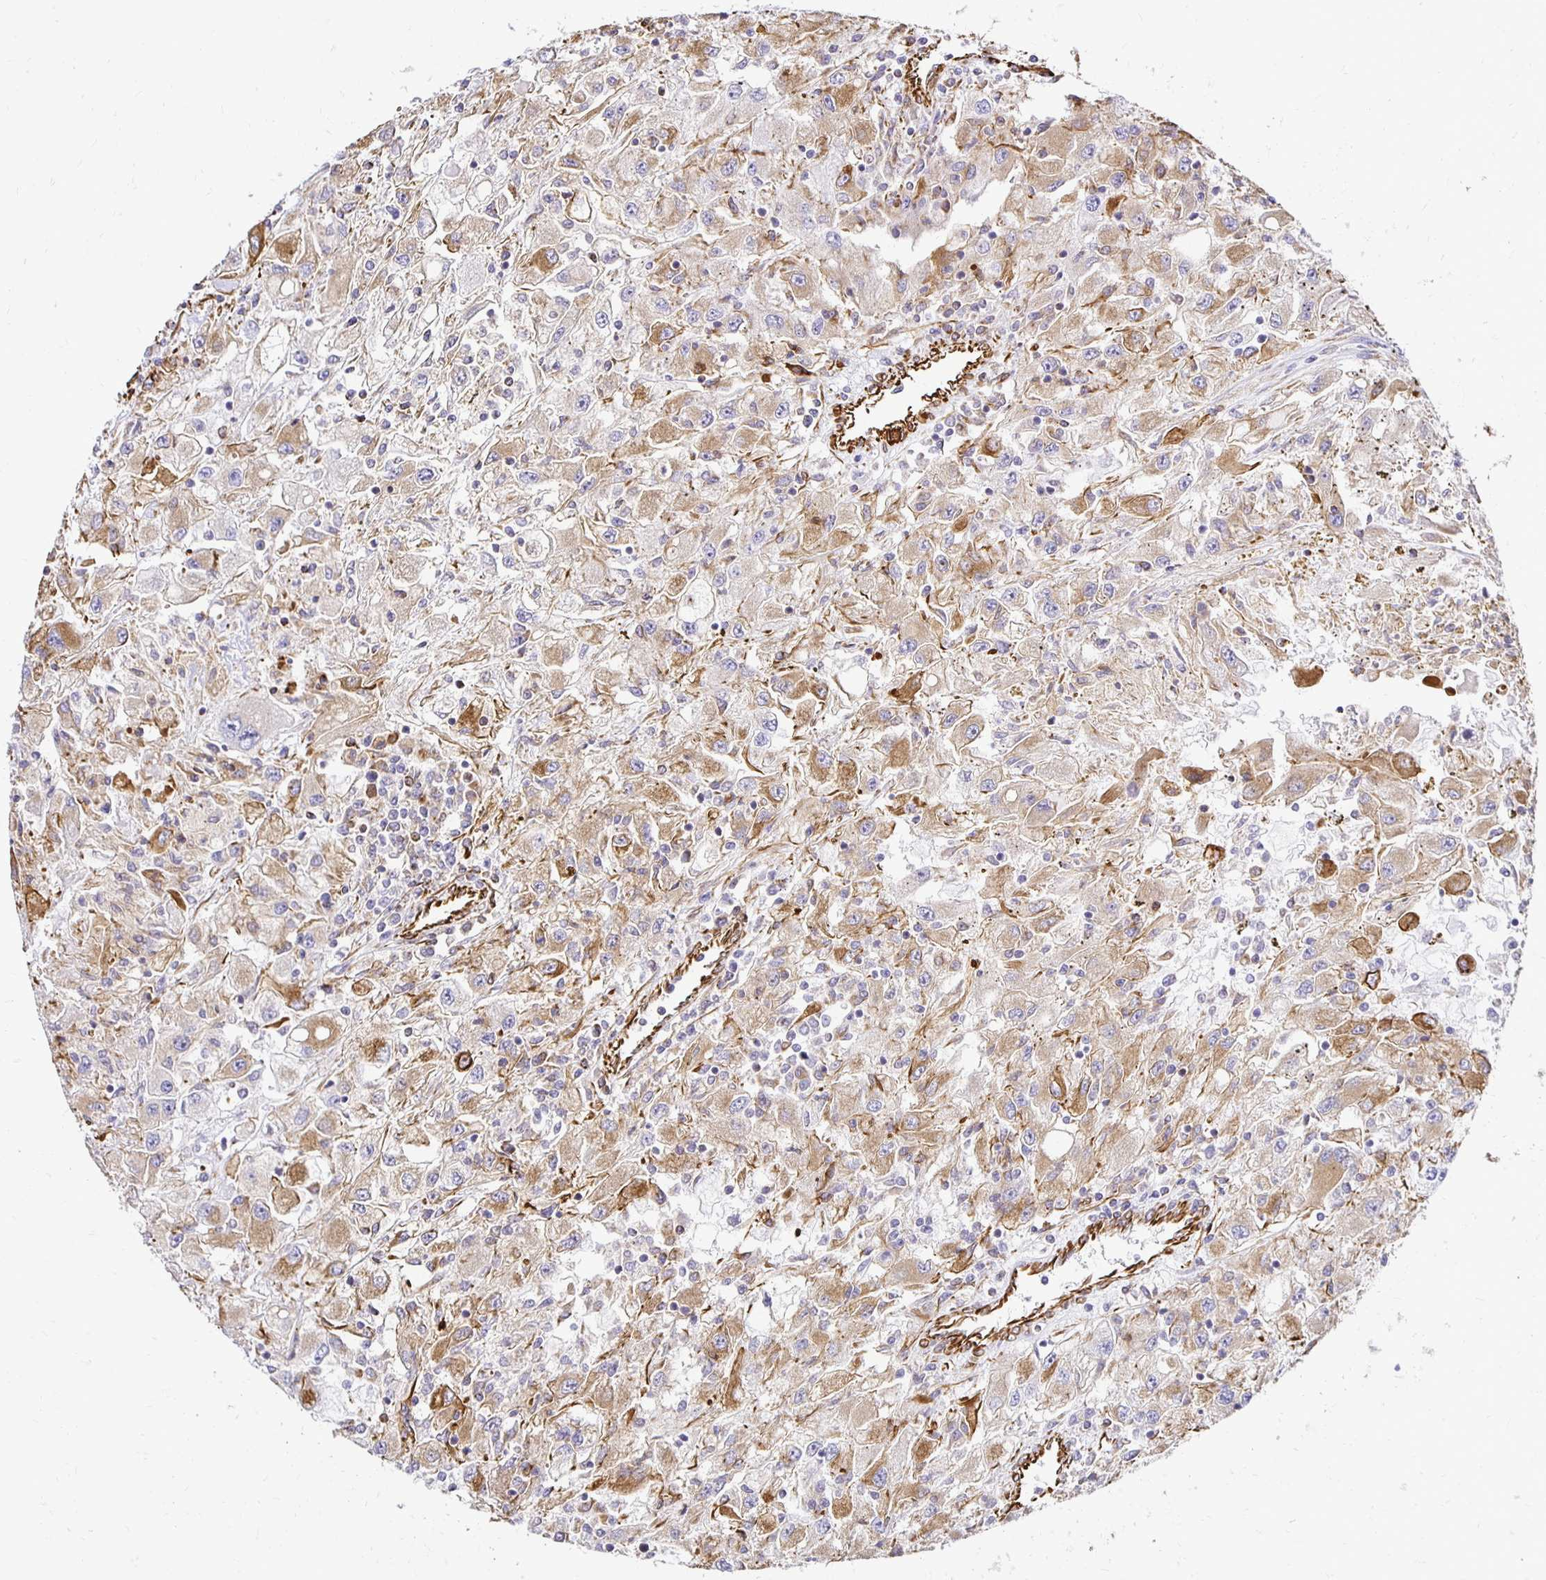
{"staining": {"intensity": "moderate", "quantity": ">75%", "location": "cytoplasmic/membranous"}, "tissue": "renal cancer", "cell_type": "Tumor cells", "image_type": "cancer", "snomed": [{"axis": "morphology", "description": "Adenocarcinoma, NOS"}, {"axis": "topography", "description": "Kidney"}], "caption": "A high-resolution image shows immunohistochemistry (IHC) staining of renal adenocarcinoma, which exhibits moderate cytoplasmic/membranous expression in about >75% of tumor cells.", "gene": "PLAAT2", "patient": {"sex": "female", "age": 67}}